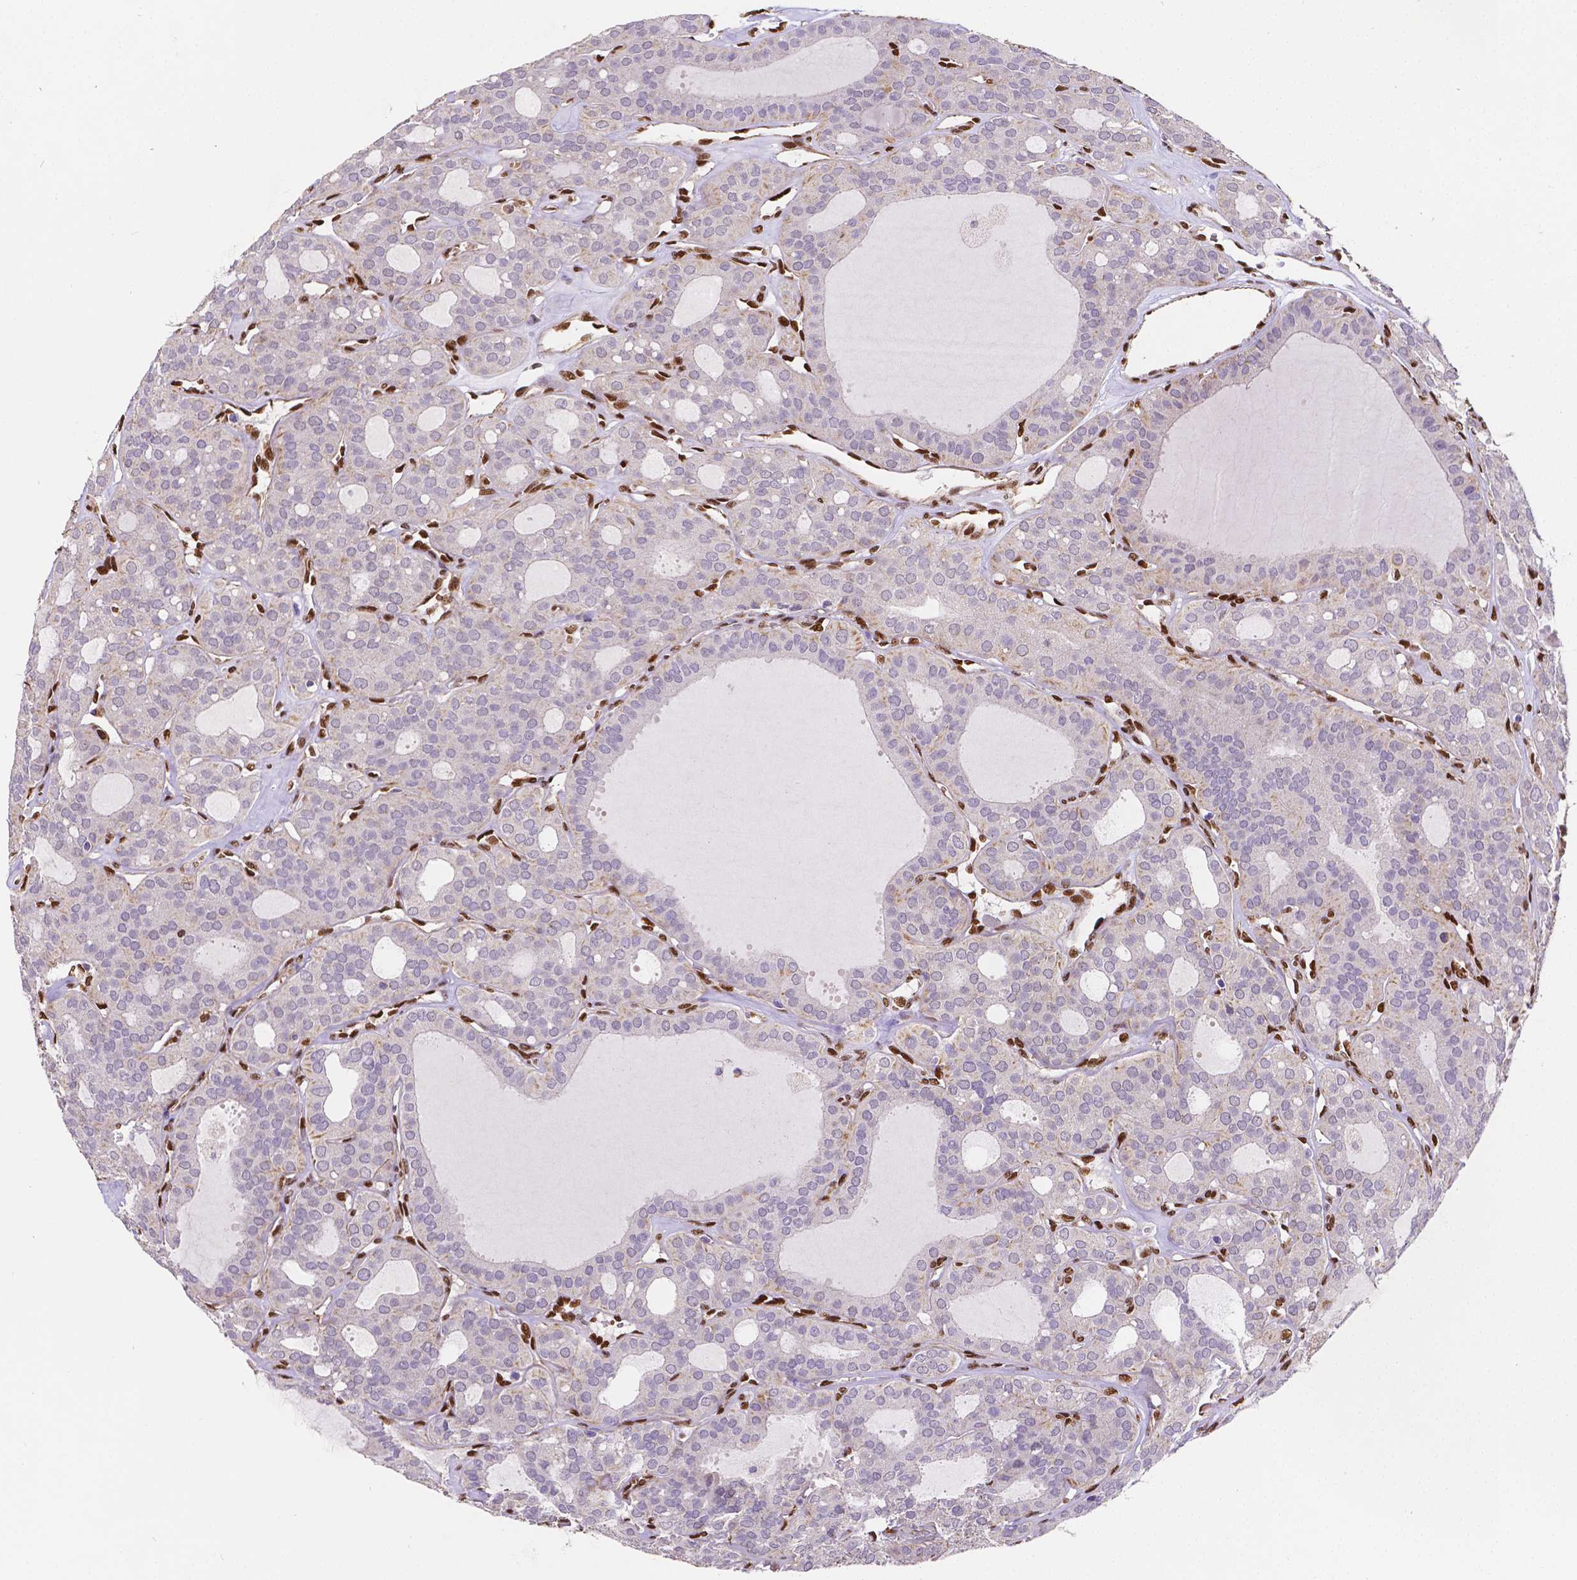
{"staining": {"intensity": "negative", "quantity": "none", "location": "none"}, "tissue": "thyroid cancer", "cell_type": "Tumor cells", "image_type": "cancer", "snomed": [{"axis": "morphology", "description": "Follicular adenoma carcinoma, NOS"}, {"axis": "topography", "description": "Thyroid gland"}], "caption": "The photomicrograph displays no staining of tumor cells in thyroid follicular adenoma carcinoma.", "gene": "MEF2C", "patient": {"sex": "male", "age": 75}}